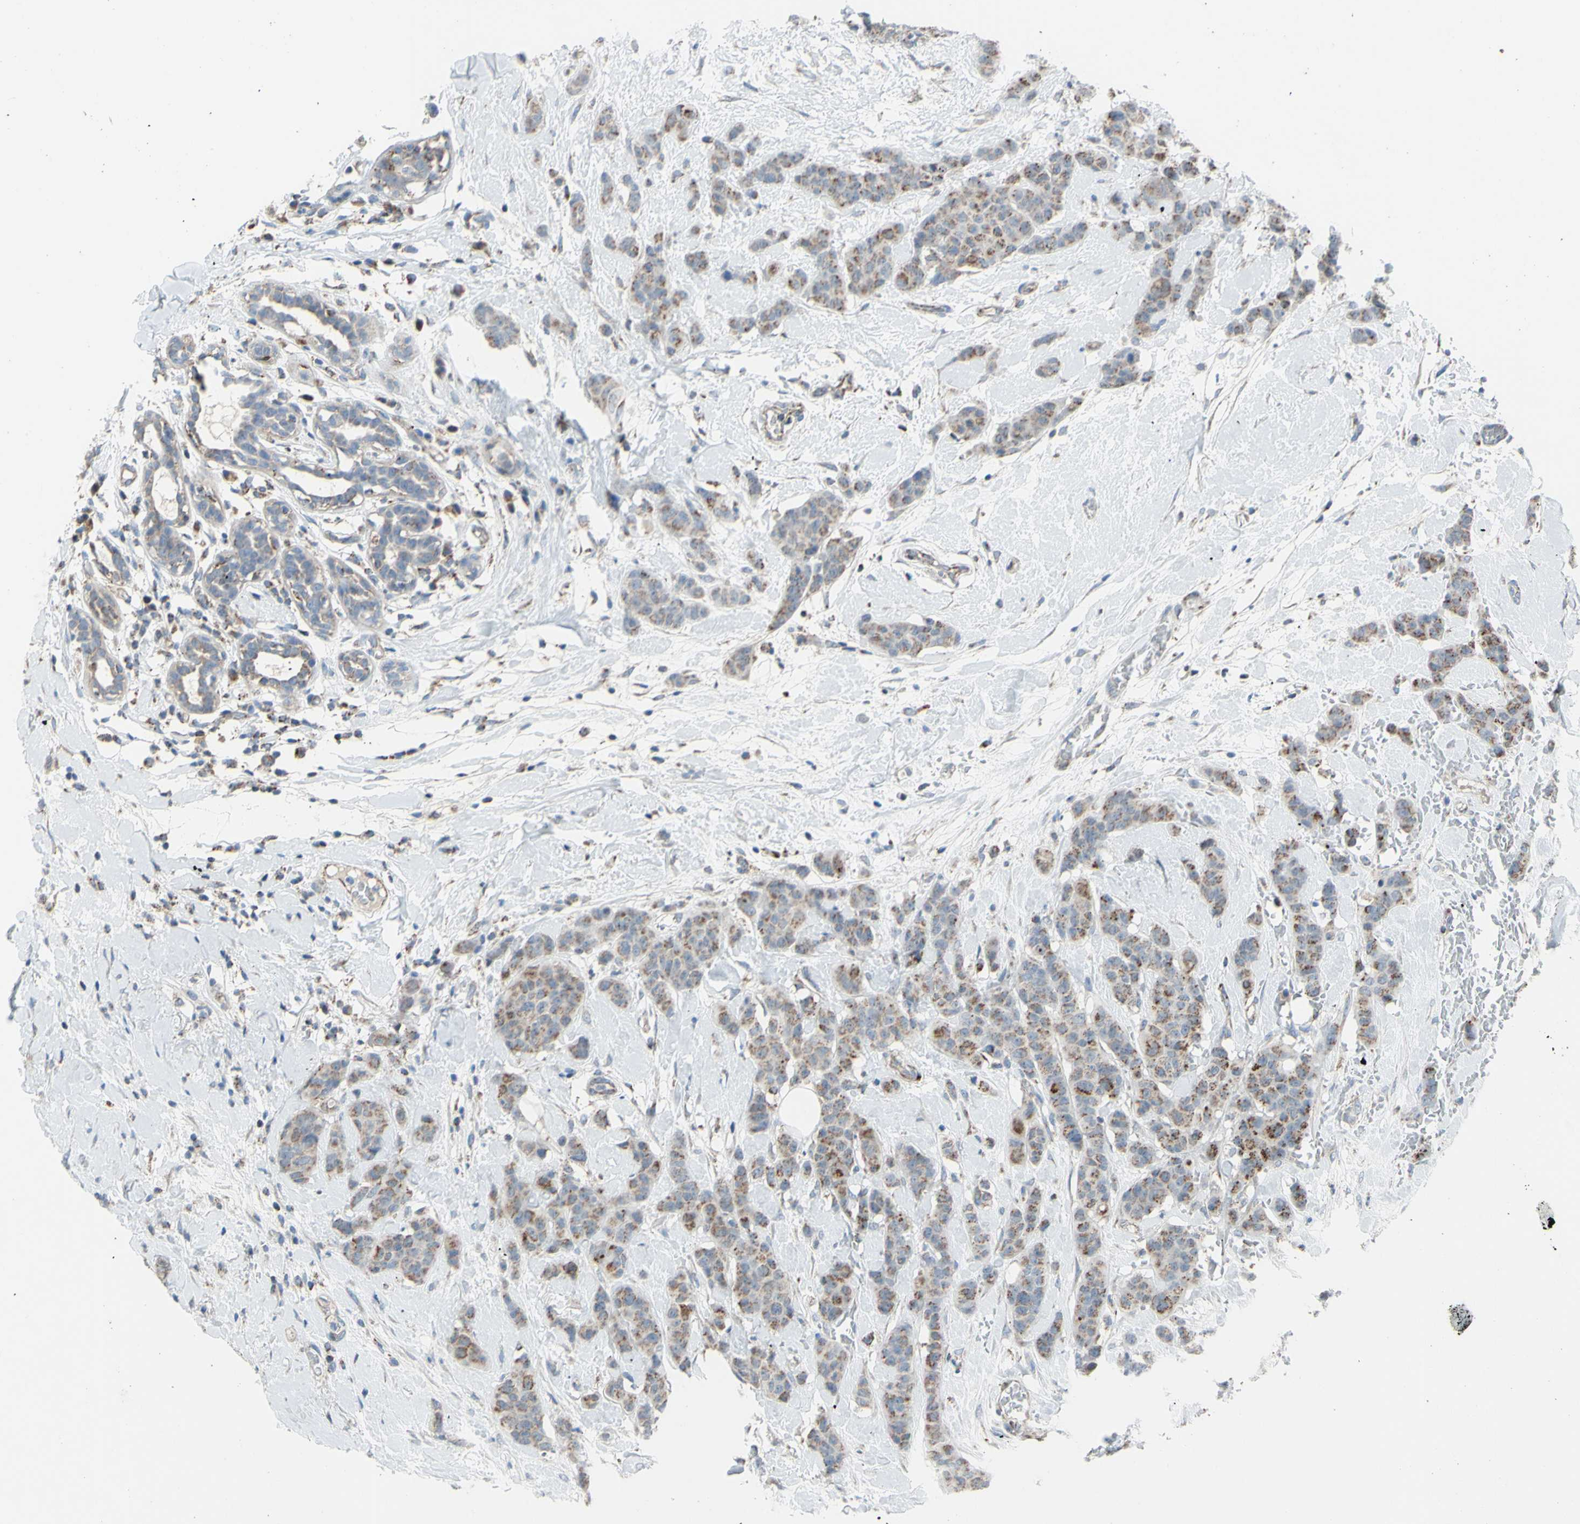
{"staining": {"intensity": "moderate", "quantity": "25%-75%", "location": "cytoplasmic/membranous"}, "tissue": "breast cancer", "cell_type": "Tumor cells", "image_type": "cancer", "snomed": [{"axis": "morphology", "description": "Normal tissue, NOS"}, {"axis": "morphology", "description": "Duct carcinoma"}, {"axis": "topography", "description": "Breast"}], "caption": "This is an image of IHC staining of breast cancer, which shows moderate staining in the cytoplasmic/membranous of tumor cells.", "gene": "GLT8D1", "patient": {"sex": "female", "age": 40}}